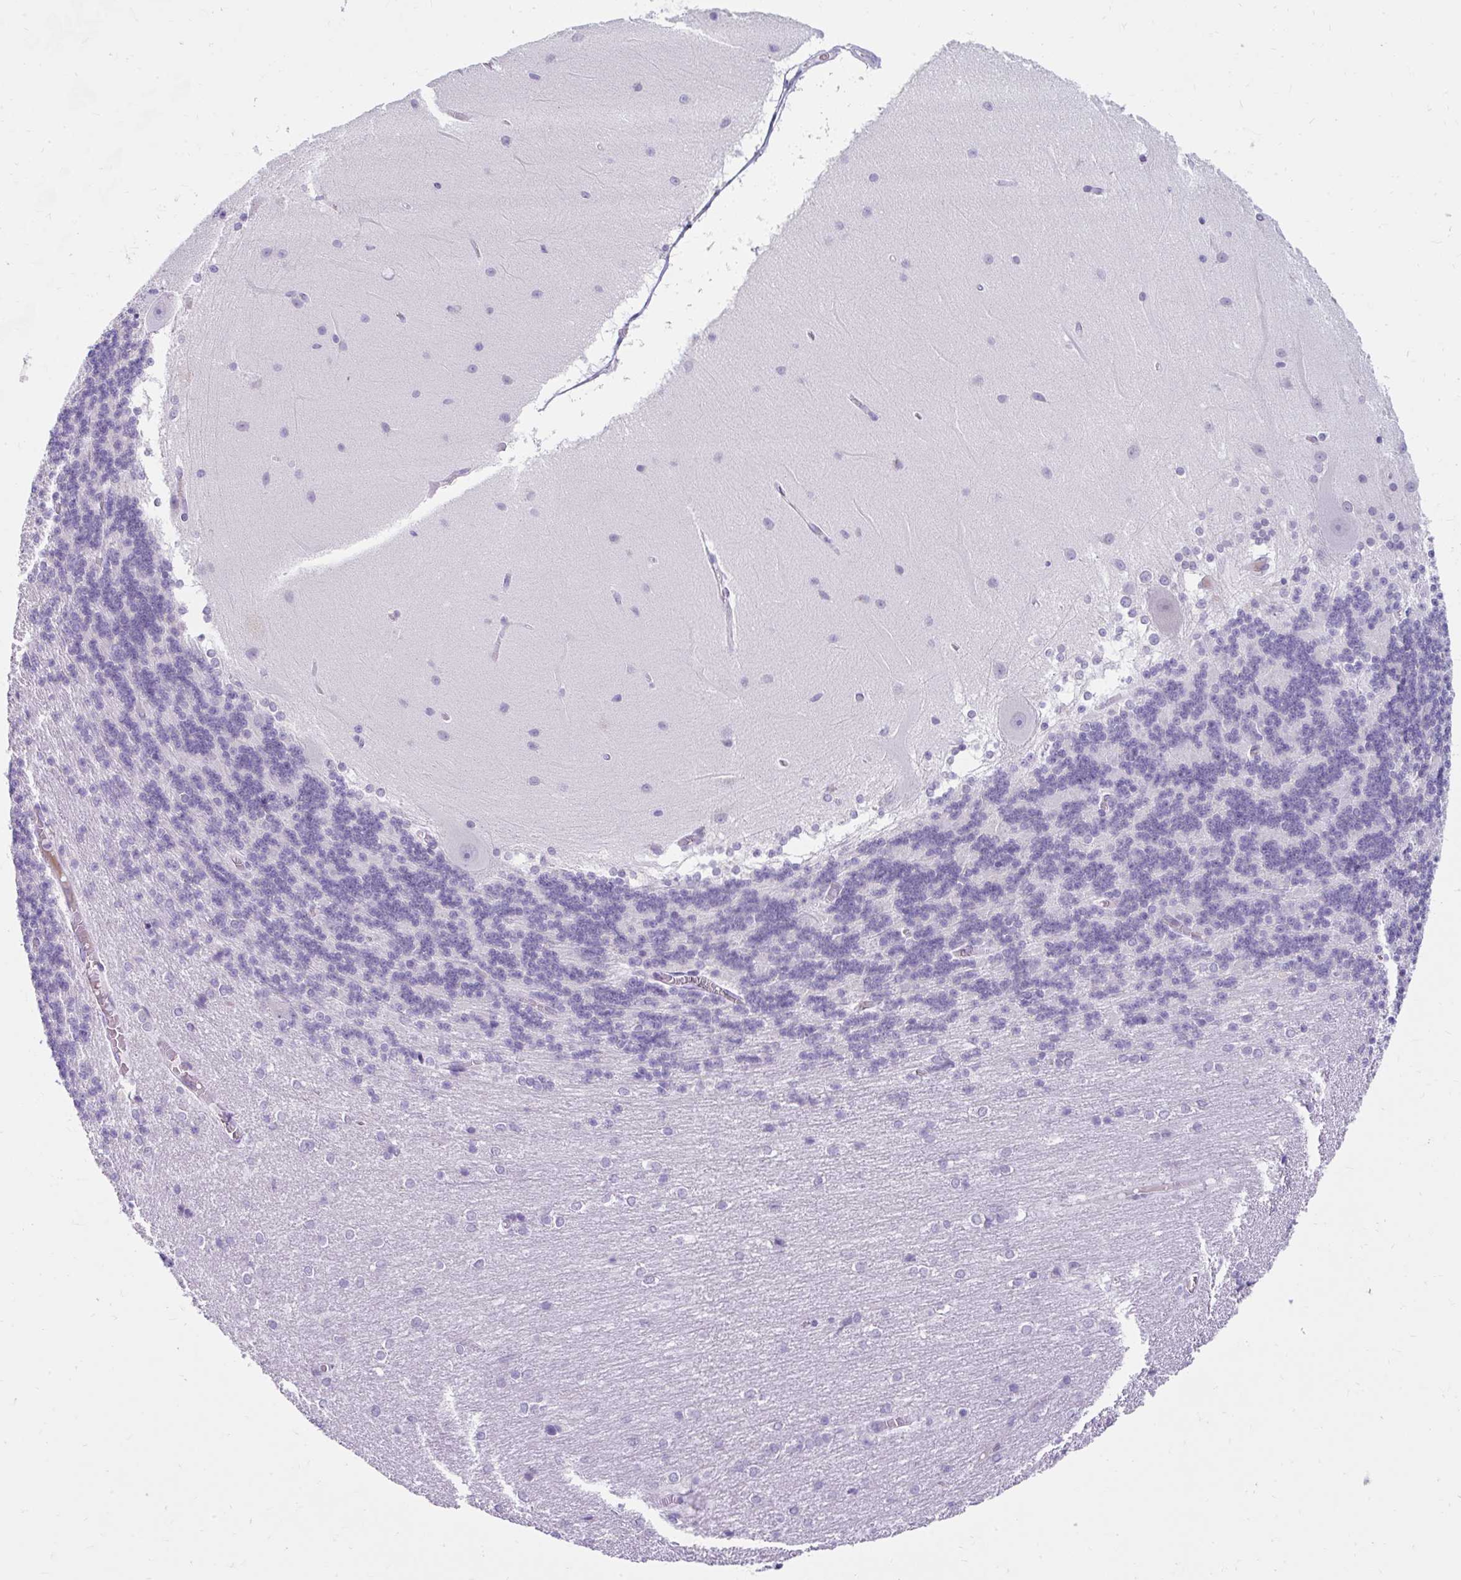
{"staining": {"intensity": "negative", "quantity": "none", "location": "none"}, "tissue": "cerebellum", "cell_type": "Cells in granular layer", "image_type": "normal", "snomed": [{"axis": "morphology", "description": "Normal tissue, NOS"}, {"axis": "topography", "description": "Cerebellum"}], "caption": "An immunohistochemistry histopathology image of benign cerebellum is shown. There is no staining in cells in granular layer of cerebellum.", "gene": "GOLGA8A", "patient": {"sex": "female", "age": 54}}